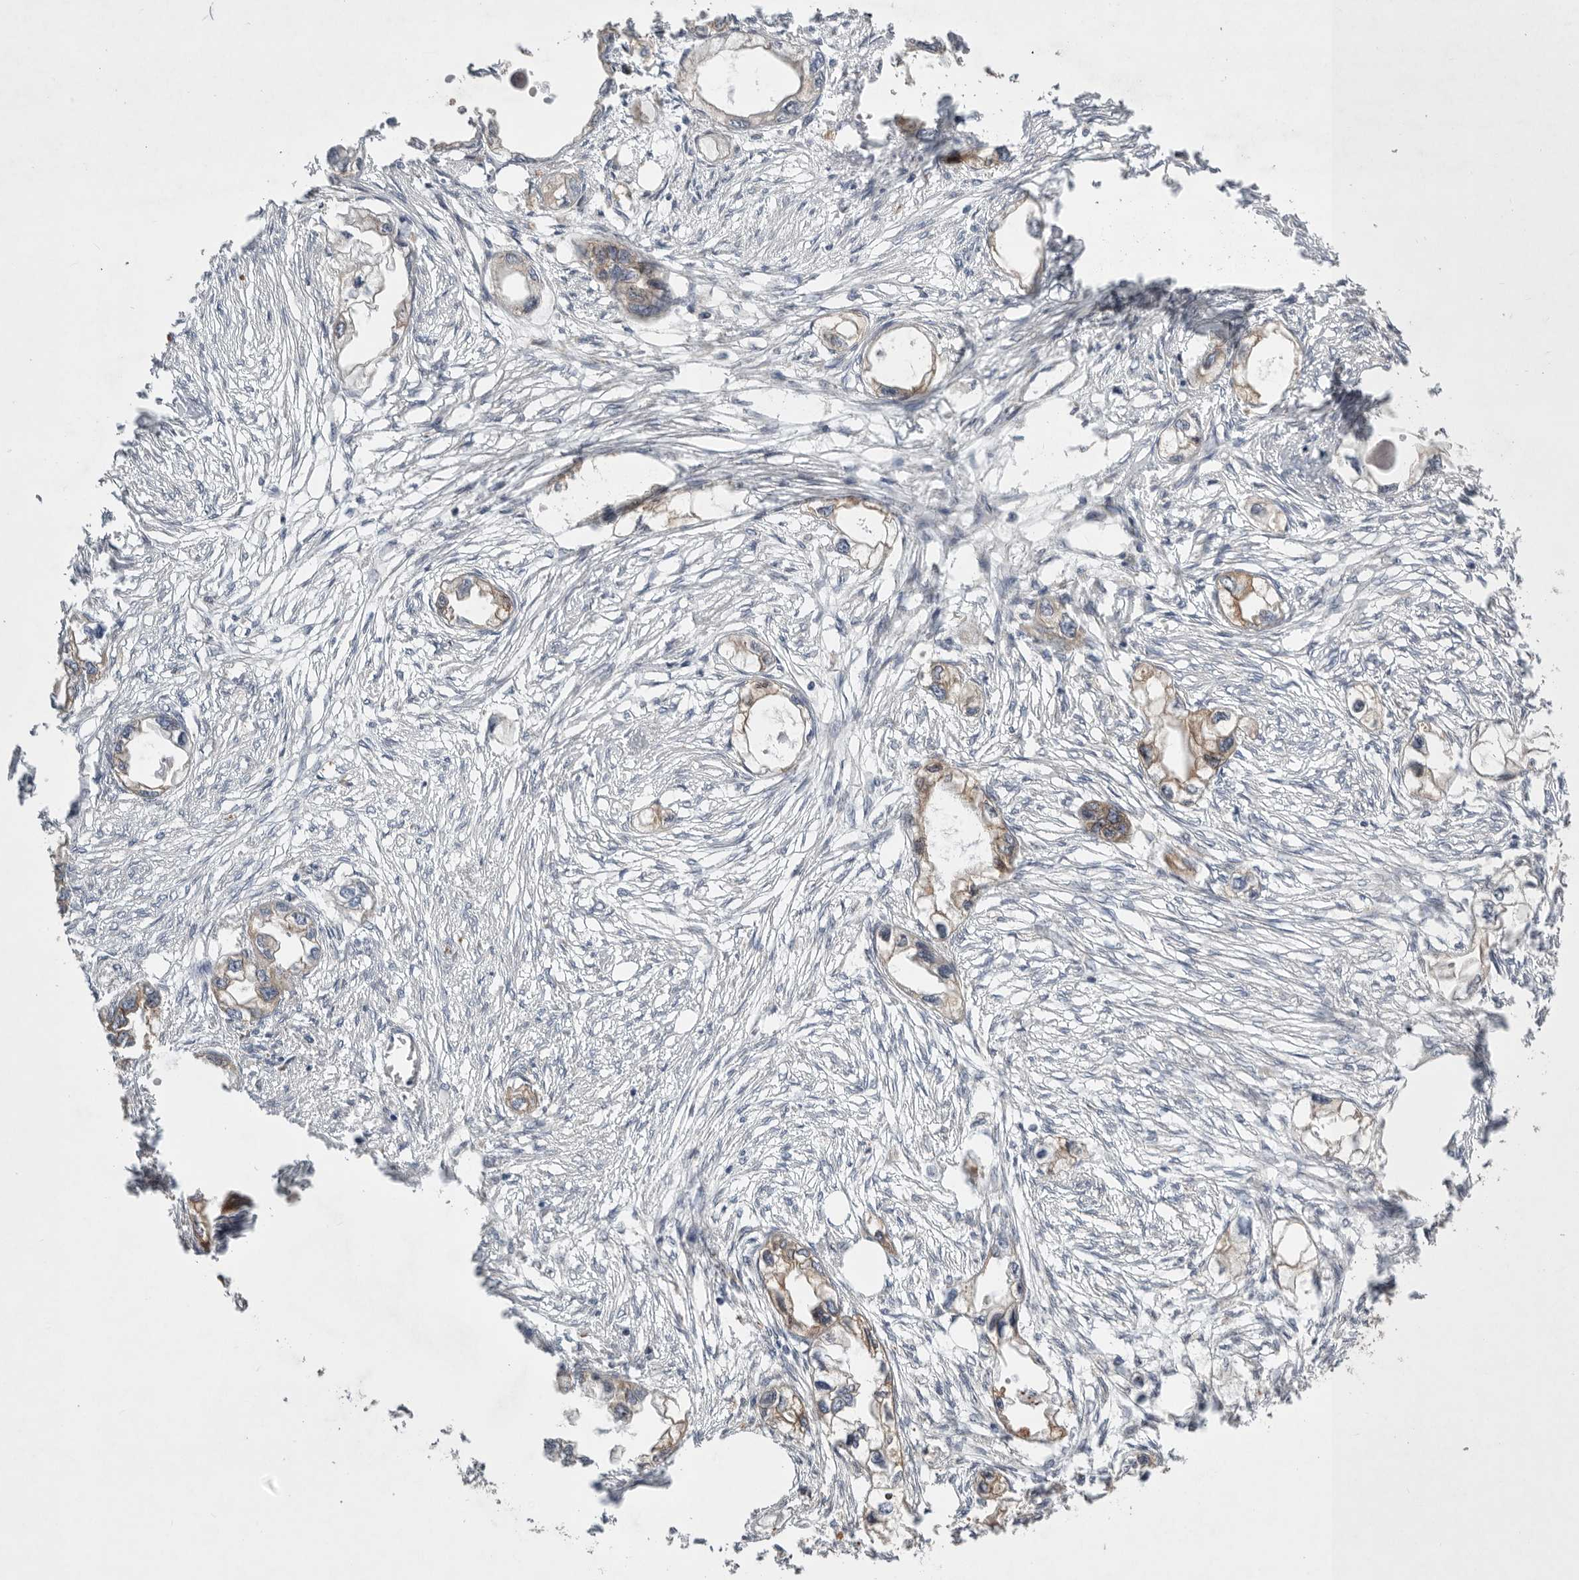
{"staining": {"intensity": "weak", "quantity": "25%-75%", "location": "cytoplasmic/membranous"}, "tissue": "endometrial cancer", "cell_type": "Tumor cells", "image_type": "cancer", "snomed": [{"axis": "morphology", "description": "Adenocarcinoma, NOS"}, {"axis": "morphology", "description": "Adenocarcinoma, metastatic, NOS"}, {"axis": "topography", "description": "Adipose tissue"}, {"axis": "topography", "description": "Endometrium"}], "caption": "Tumor cells display low levels of weak cytoplasmic/membranous positivity in about 25%-75% of cells in endometrial cancer. The protein of interest is shown in brown color, while the nuclei are stained blue.", "gene": "GANAB", "patient": {"sex": "female", "age": 67}}